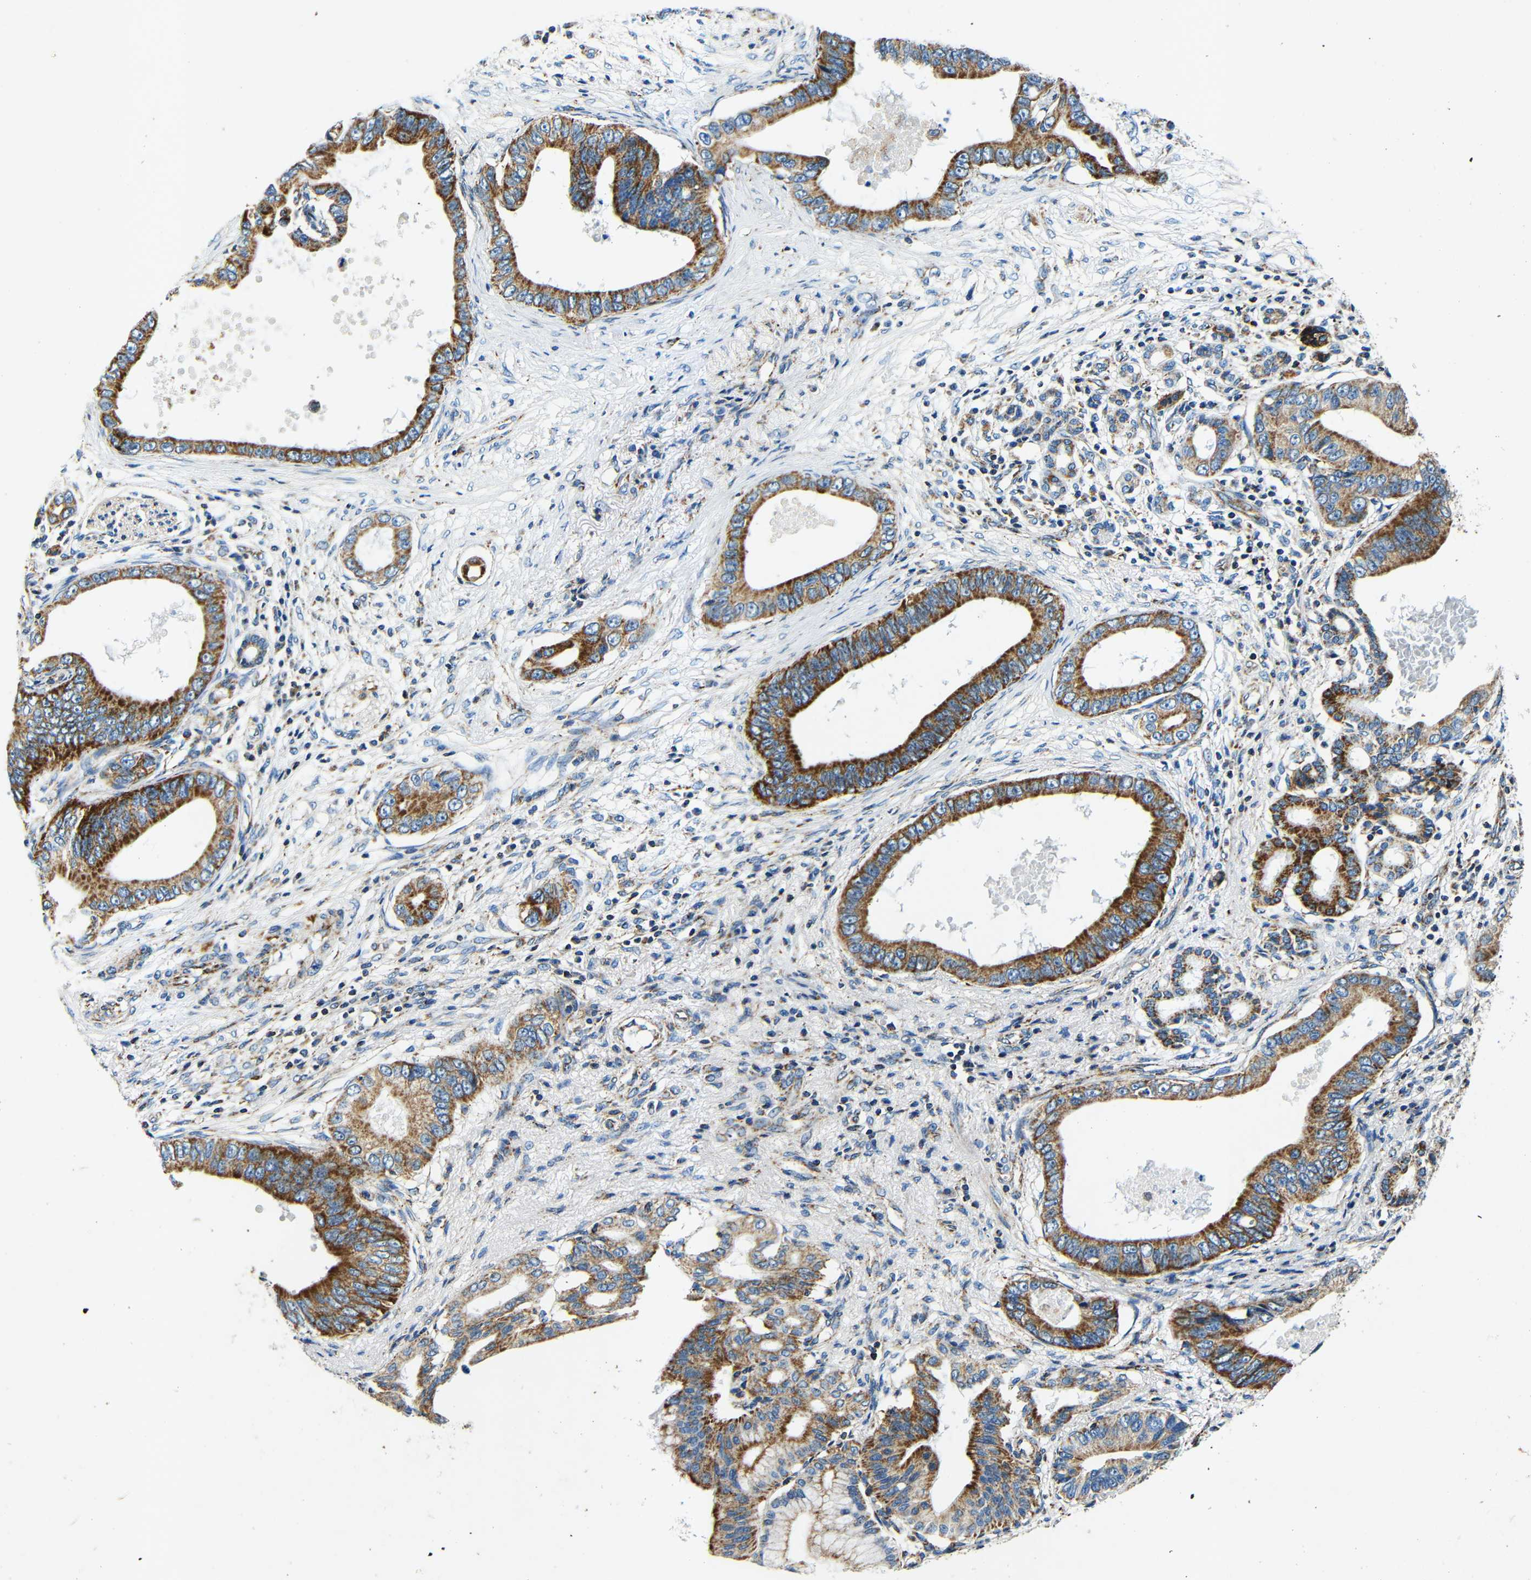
{"staining": {"intensity": "strong", "quantity": ">75%", "location": "cytoplasmic/membranous"}, "tissue": "pancreatic cancer", "cell_type": "Tumor cells", "image_type": "cancer", "snomed": [{"axis": "morphology", "description": "Adenocarcinoma, NOS"}, {"axis": "topography", "description": "Pancreas"}], "caption": "Strong cytoplasmic/membranous staining for a protein is identified in approximately >75% of tumor cells of pancreatic adenocarcinoma using immunohistochemistry (IHC).", "gene": "GALNT18", "patient": {"sex": "male", "age": 77}}